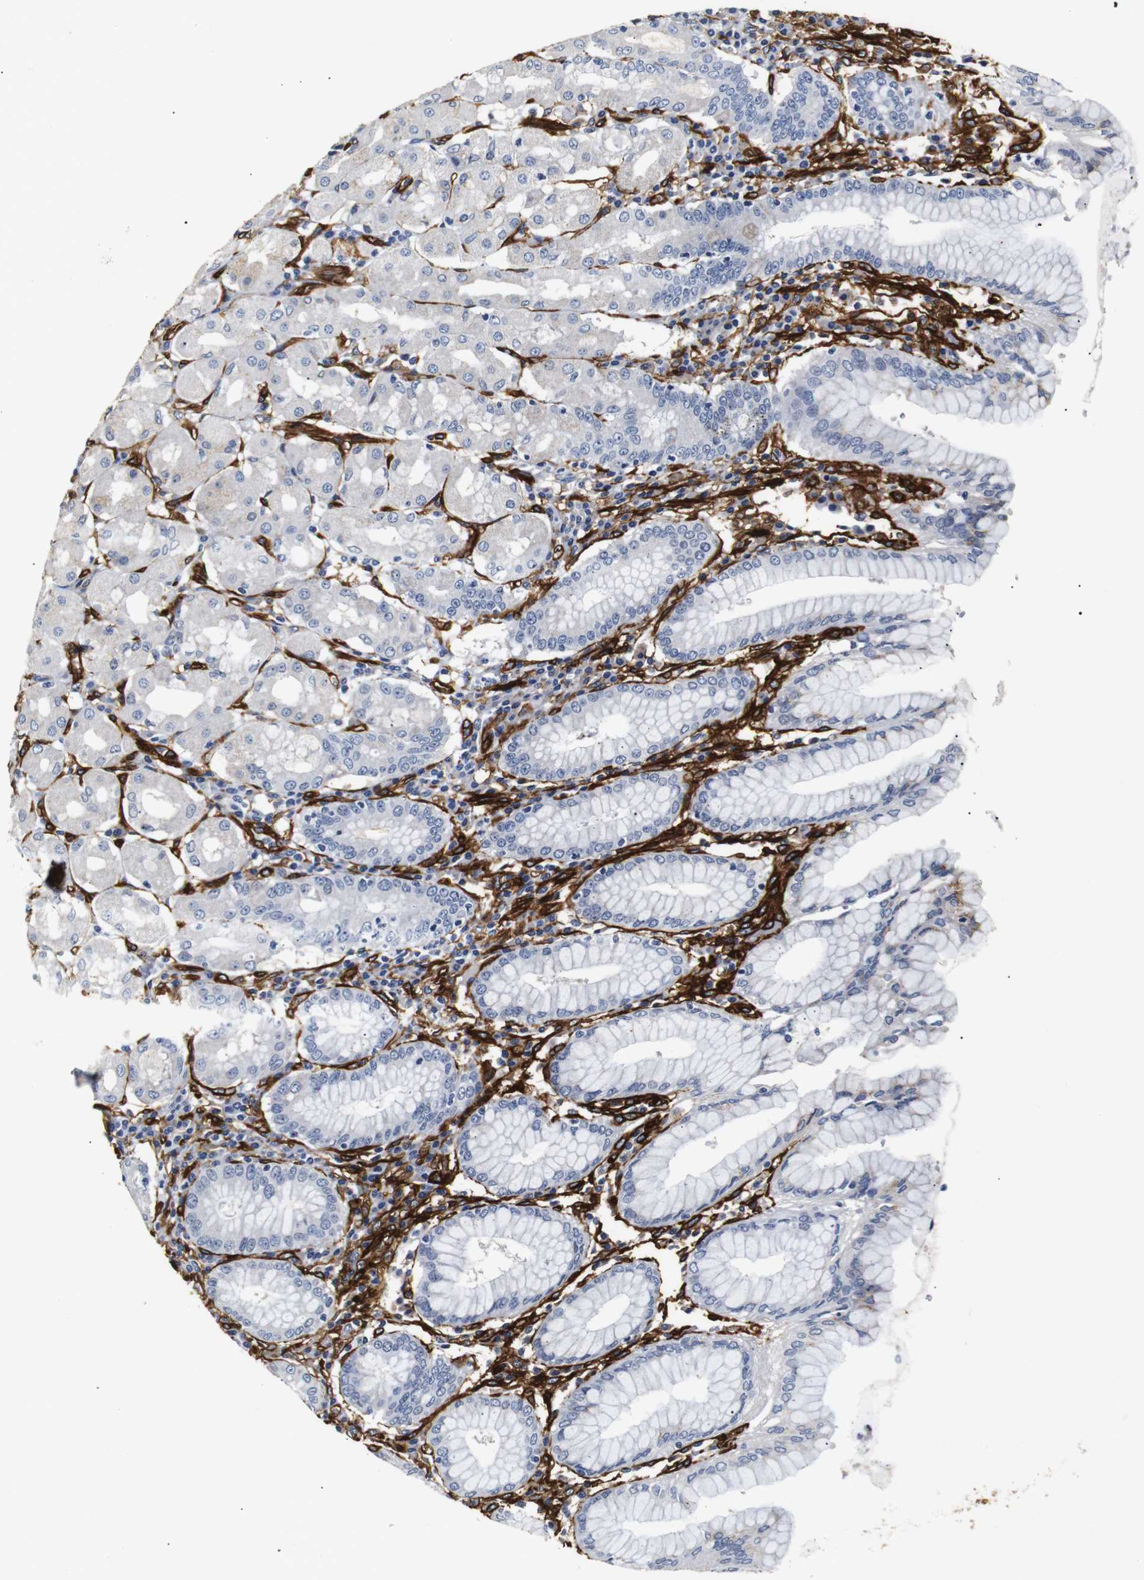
{"staining": {"intensity": "negative", "quantity": "none", "location": "none"}, "tissue": "stomach", "cell_type": "Glandular cells", "image_type": "normal", "snomed": [{"axis": "morphology", "description": "Normal tissue, NOS"}, {"axis": "topography", "description": "Stomach"}, {"axis": "topography", "description": "Stomach, lower"}], "caption": "Human stomach stained for a protein using IHC exhibits no expression in glandular cells.", "gene": "CAV2", "patient": {"sex": "female", "age": 56}}